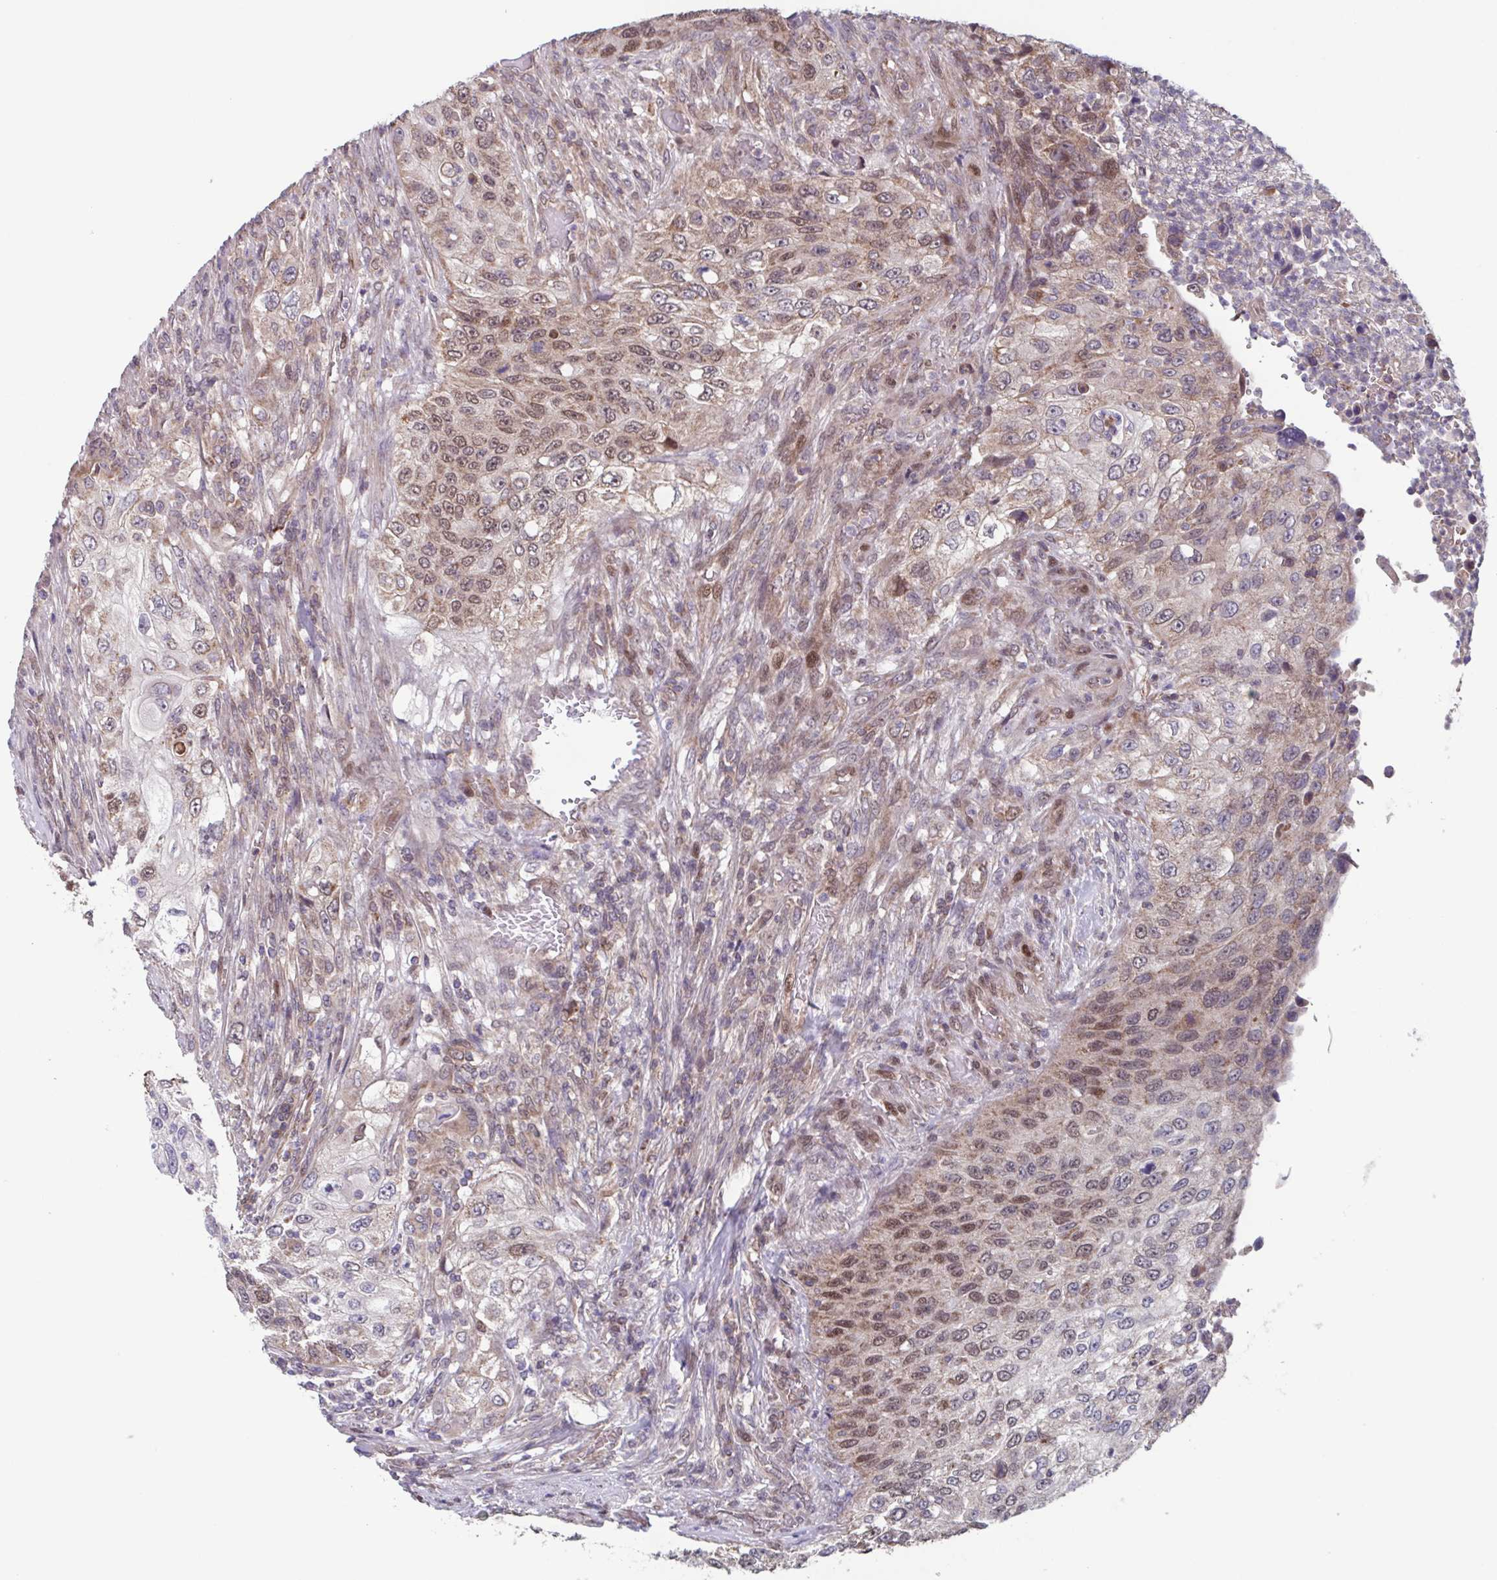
{"staining": {"intensity": "moderate", "quantity": "25%-75%", "location": "nuclear"}, "tissue": "urothelial cancer", "cell_type": "Tumor cells", "image_type": "cancer", "snomed": [{"axis": "morphology", "description": "Urothelial carcinoma, High grade"}, {"axis": "topography", "description": "Urinary bladder"}], "caption": "An immunohistochemistry image of tumor tissue is shown. Protein staining in brown labels moderate nuclear positivity in urothelial cancer within tumor cells.", "gene": "TTC19", "patient": {"sex": "female", "age": 60}}